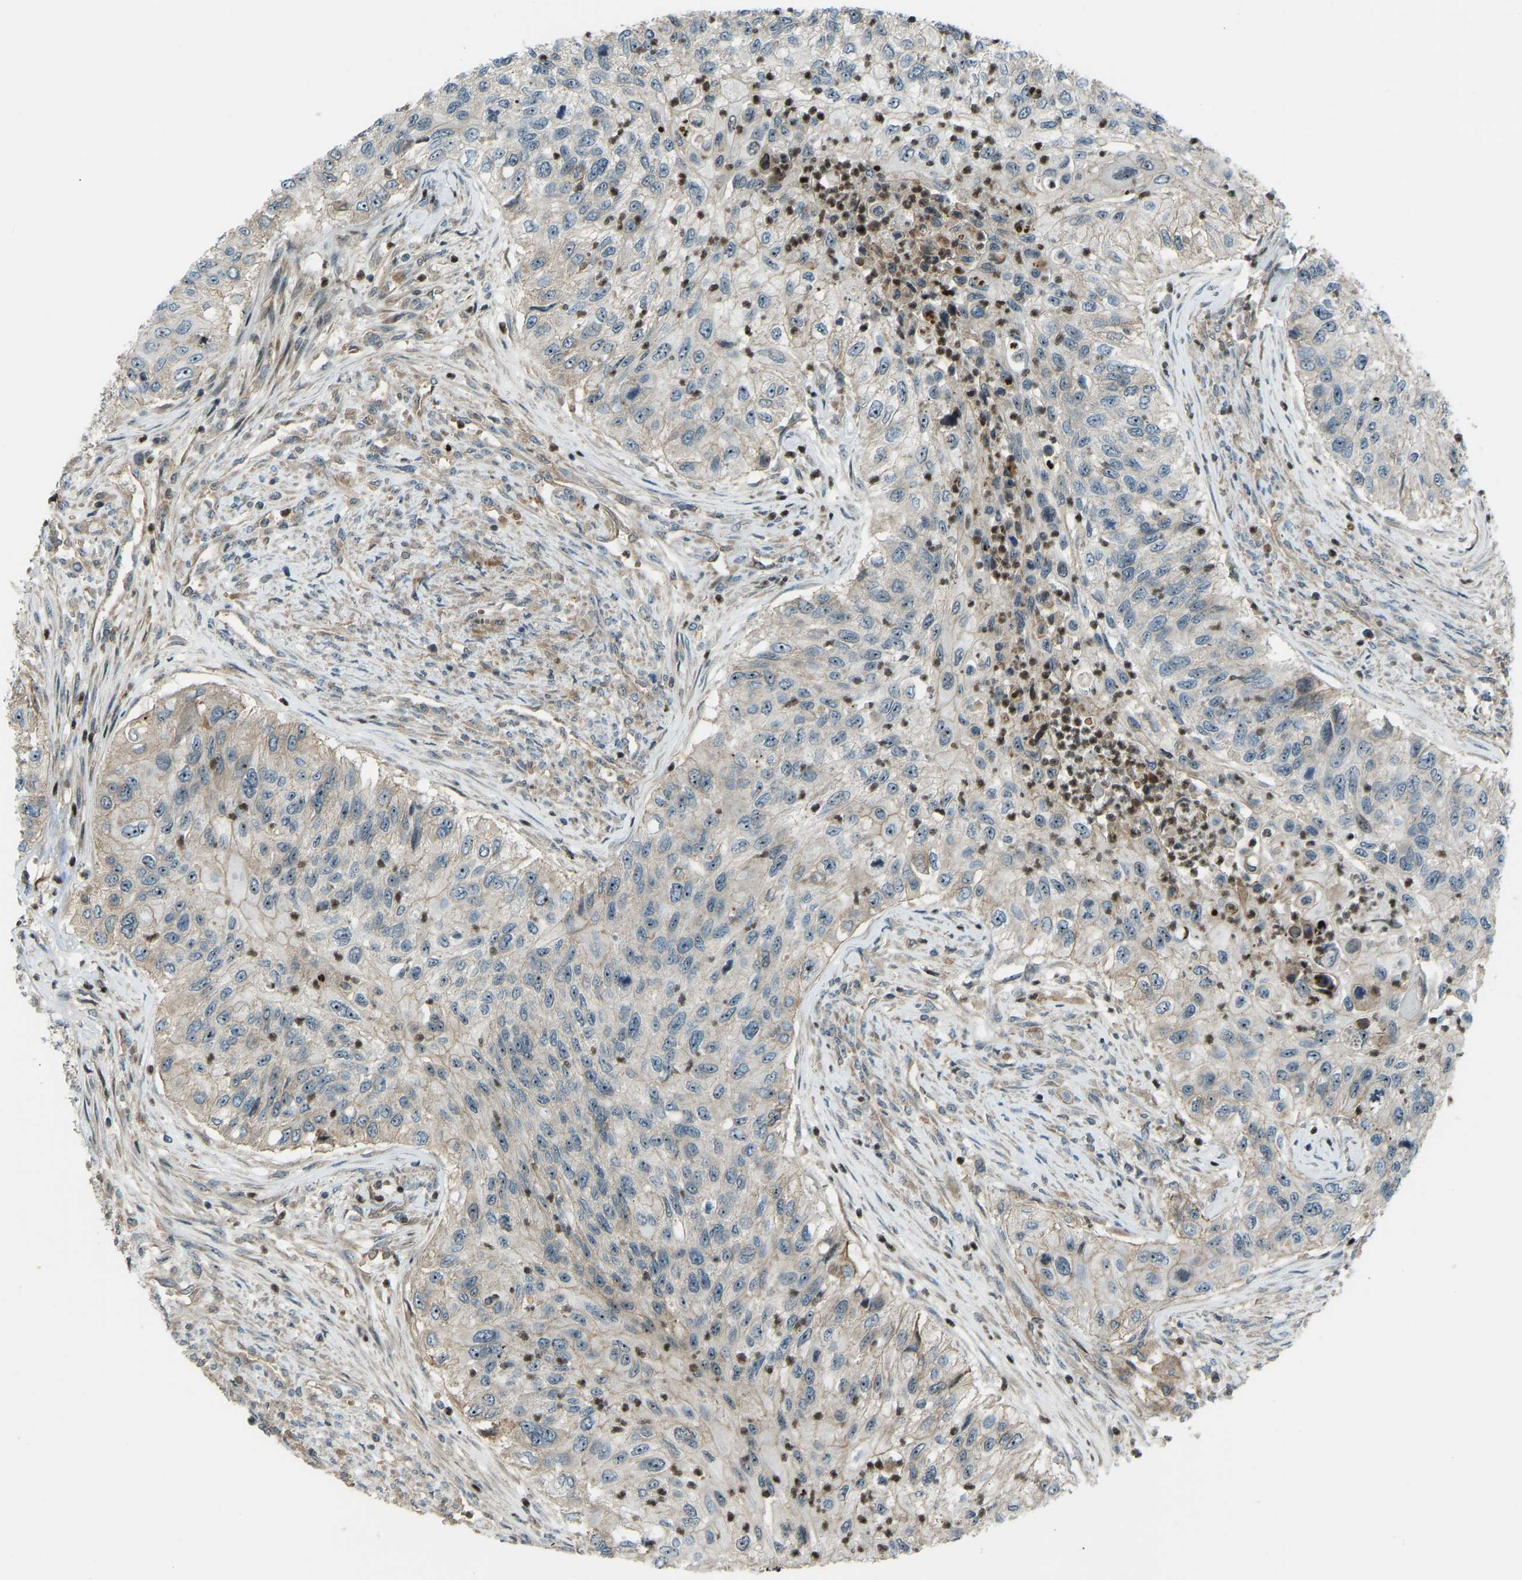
{"staining": {"intensity": "negative", "quantity": "none", "location": "none"}, "tissue": "urothelial cancer", "cell_type": "Tumor cells", "image_type": "cancer", "snomed": [{"axis": "morphology", "description": "Urothelial carcinoma, High grade"}, {"axis": "topography", "description": "Urinary bladder"}], "caption": "Image shows no significant protein staining in tumor cells of urothelial cancer. (Immunohistochemistry (ihc), brightfield microscopy, high magnification).", "gene": "SVOPL", "patient": {"sex": "female", "age": 60}}